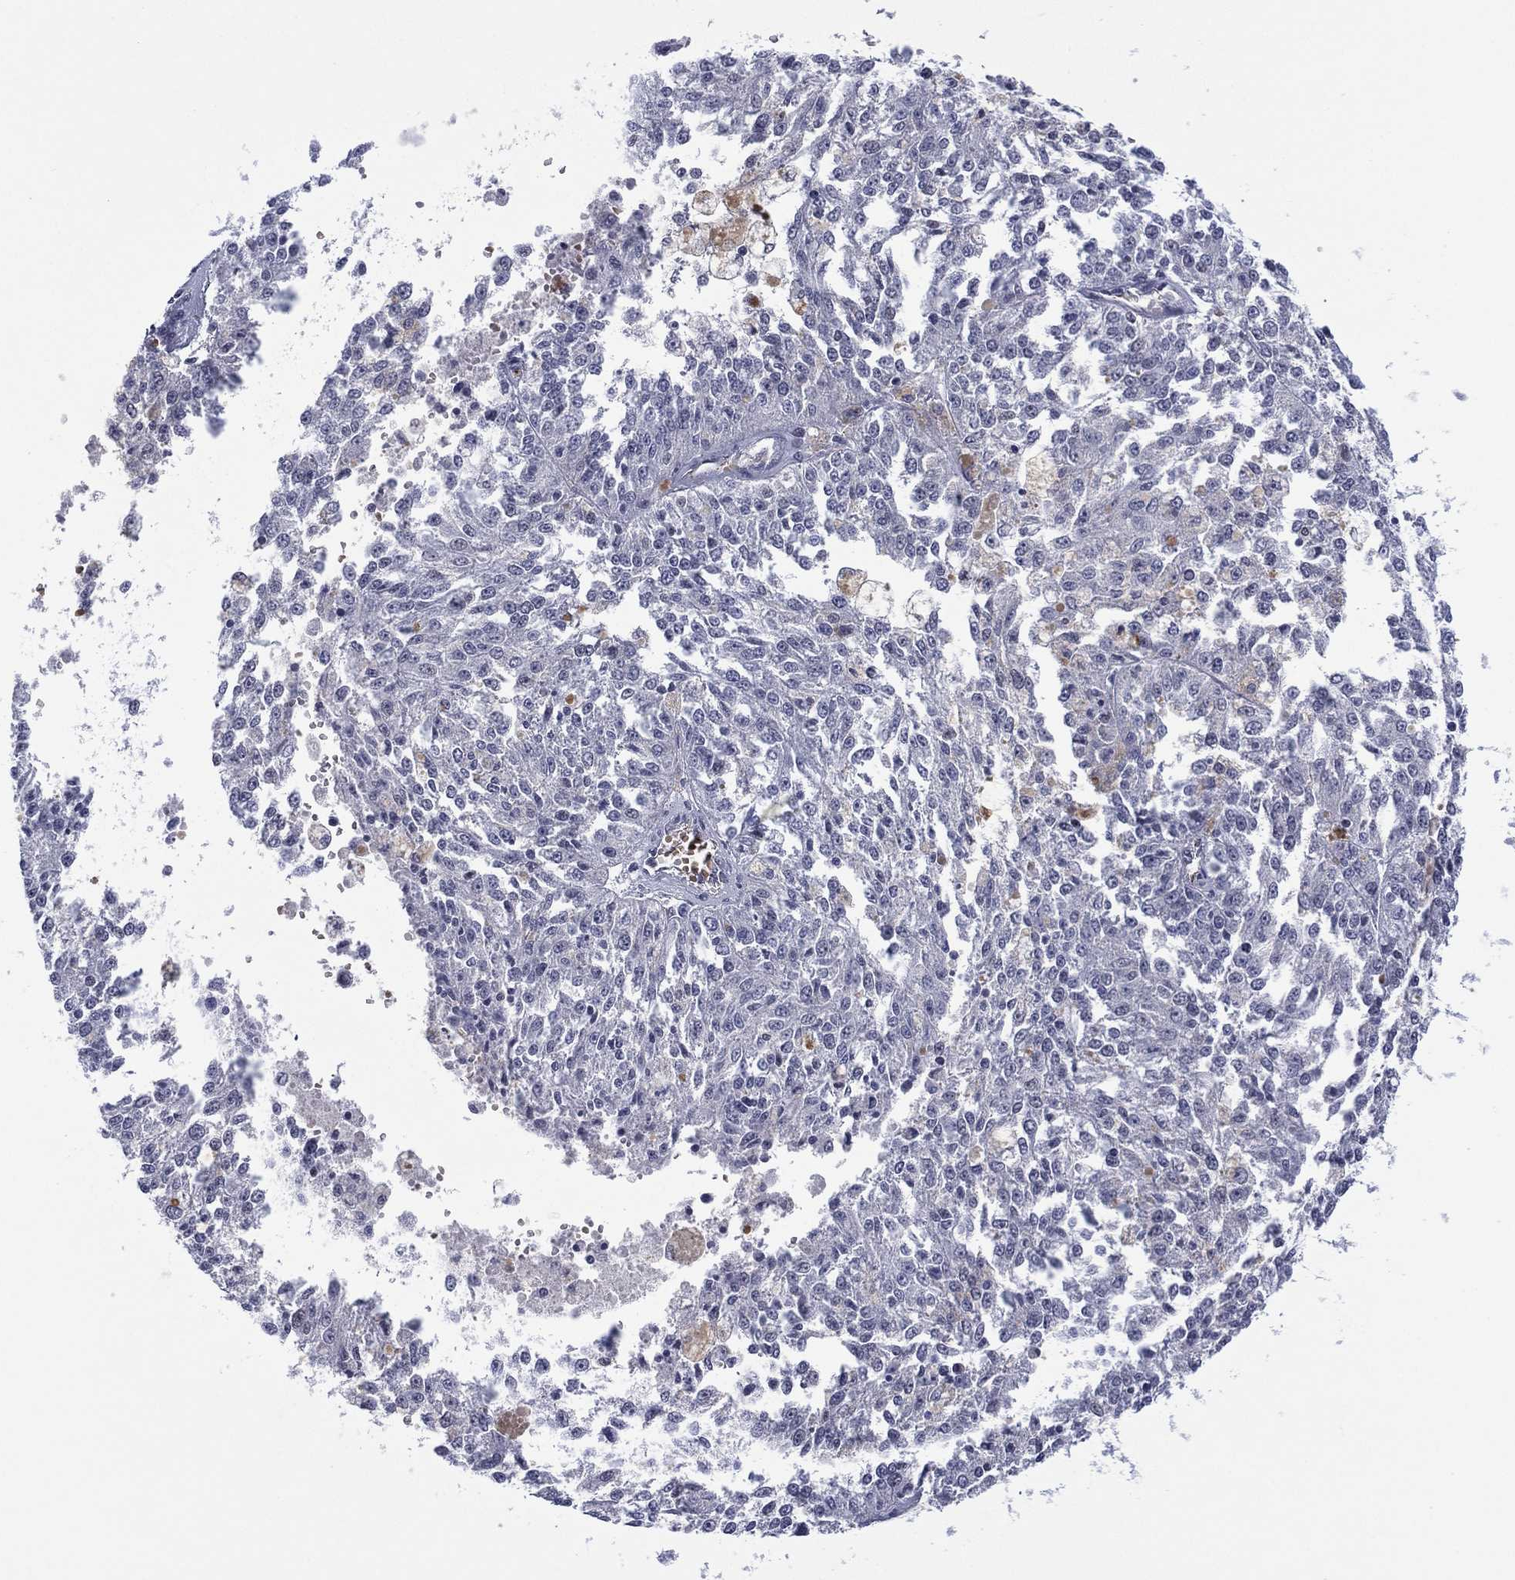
{"staining": {"intensity": "negative", "quantity": "none", "location": "none"}, "tissue": "melanoma", "cell_type": "Tumor cells", "image_type": "cancer", "snomed": [{"axis": "morphology", "description": "Malignant melanoma, Metastatic site"}, {"axis": "topography", "description": "Lymph node"}], "caption": "Immunohistochemical staining of malignant melanoma (metastatic site) shows no significant expression in tumor cells. (Brightfield microscopy of DAB immunohistochemistry (IHC) at high magnification).", "gene": "GSE1", "patient": {"sex": "female", "age": 64}}